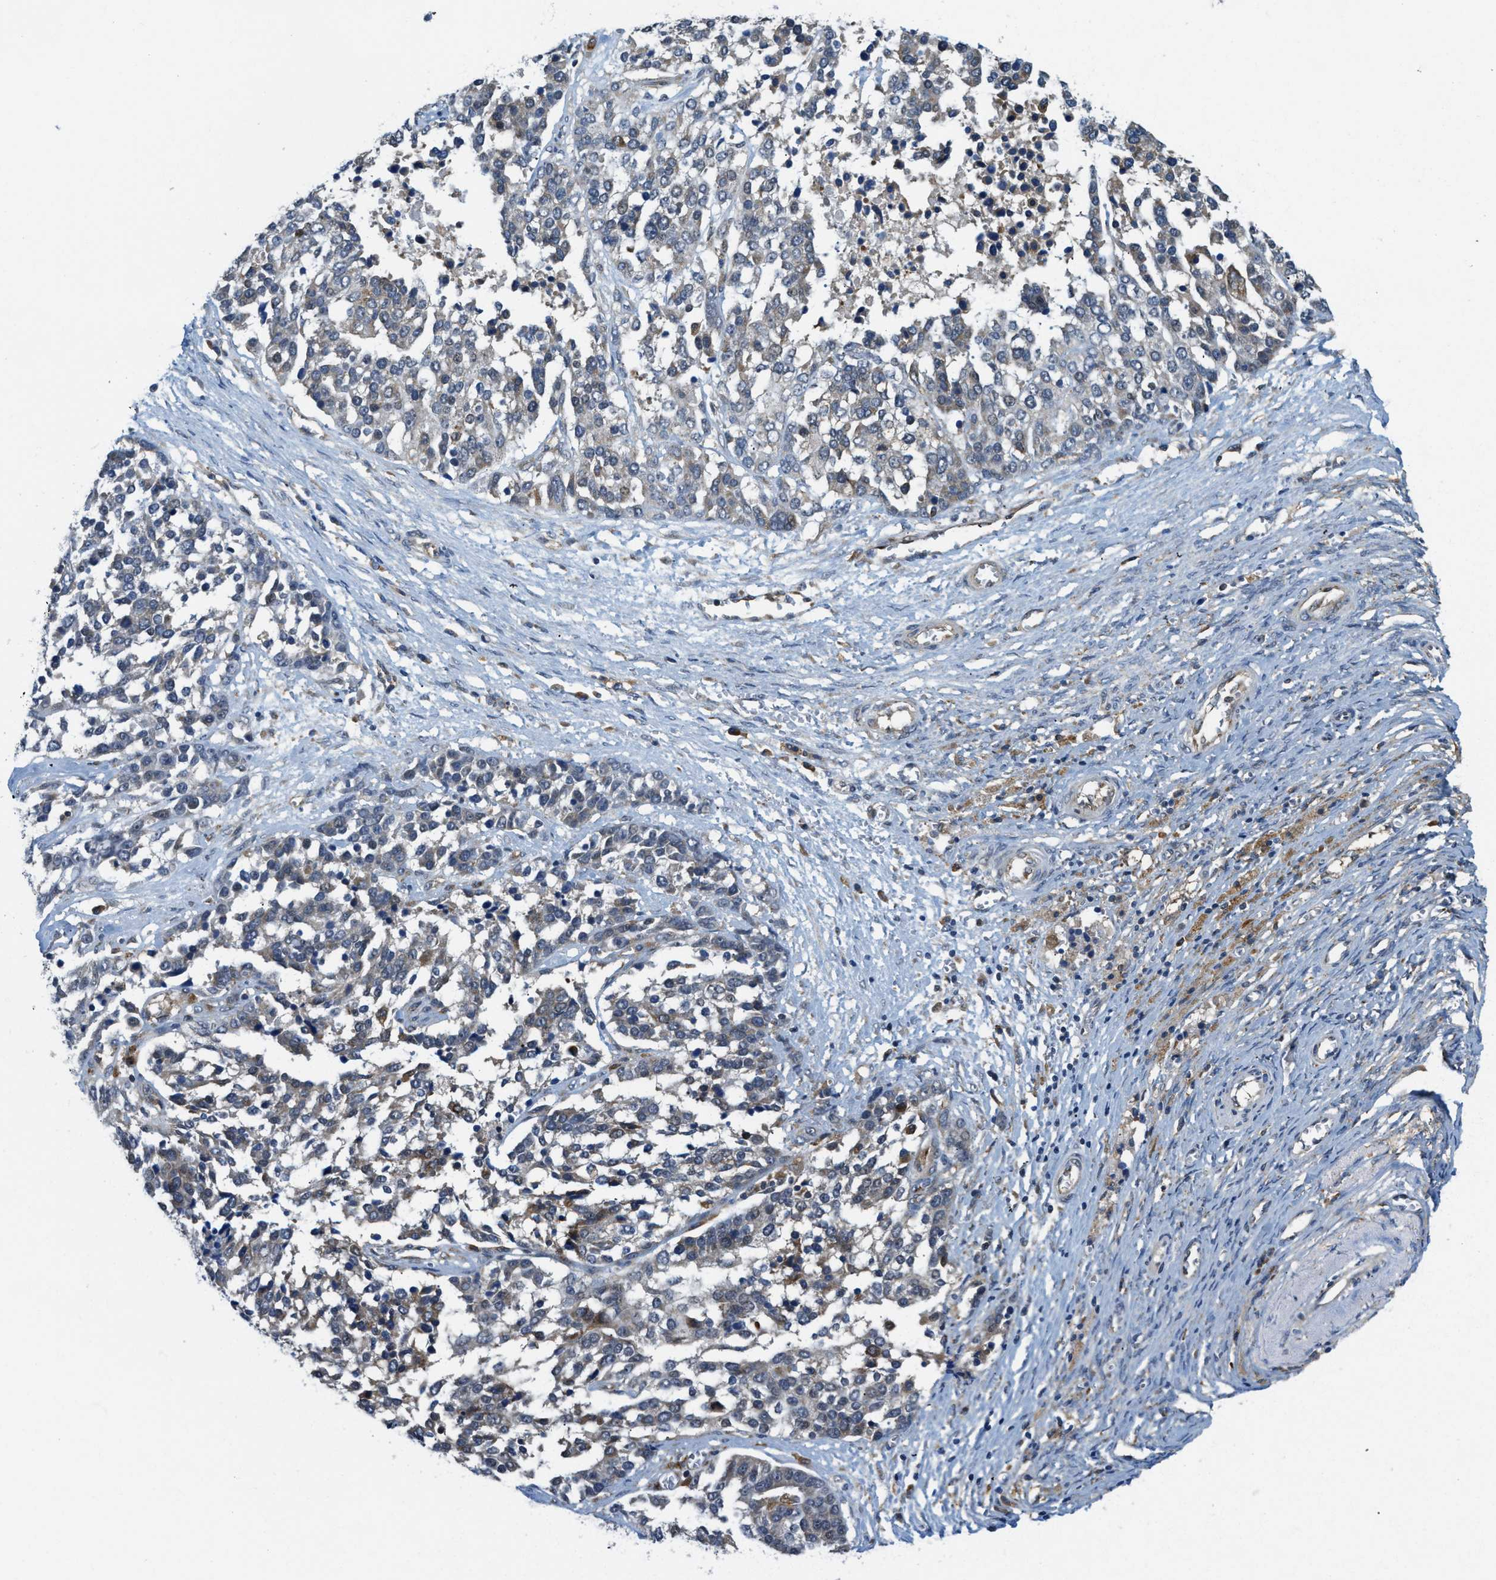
{"staining": {"intensity": "moderate", "quantity": "<25%", "location": "cytoplasmic/membranous"}, "tissue": "ovarian cancer", "cell_type": "Tumor cells", "image_type": "cancer", "snomed": [{"axis": "morphology", "description": "Cystadenocarcinoma, serous, NOS"}, {"axis": "topography", "description": "Ovary"}], "caption": "Immunohistochemical staining of human ovarian serous cystadenocarcinoma displays low levels of moderate cytoplasmic/membranous staining in approximately <25% of tumor cells. (DAB (3,3'-diaminobenzidine) IHC, brown staining for protein, blue staining for nuclei).", "gene": "STARD3NL", "patient": {"sex": "female", "age": 44}}